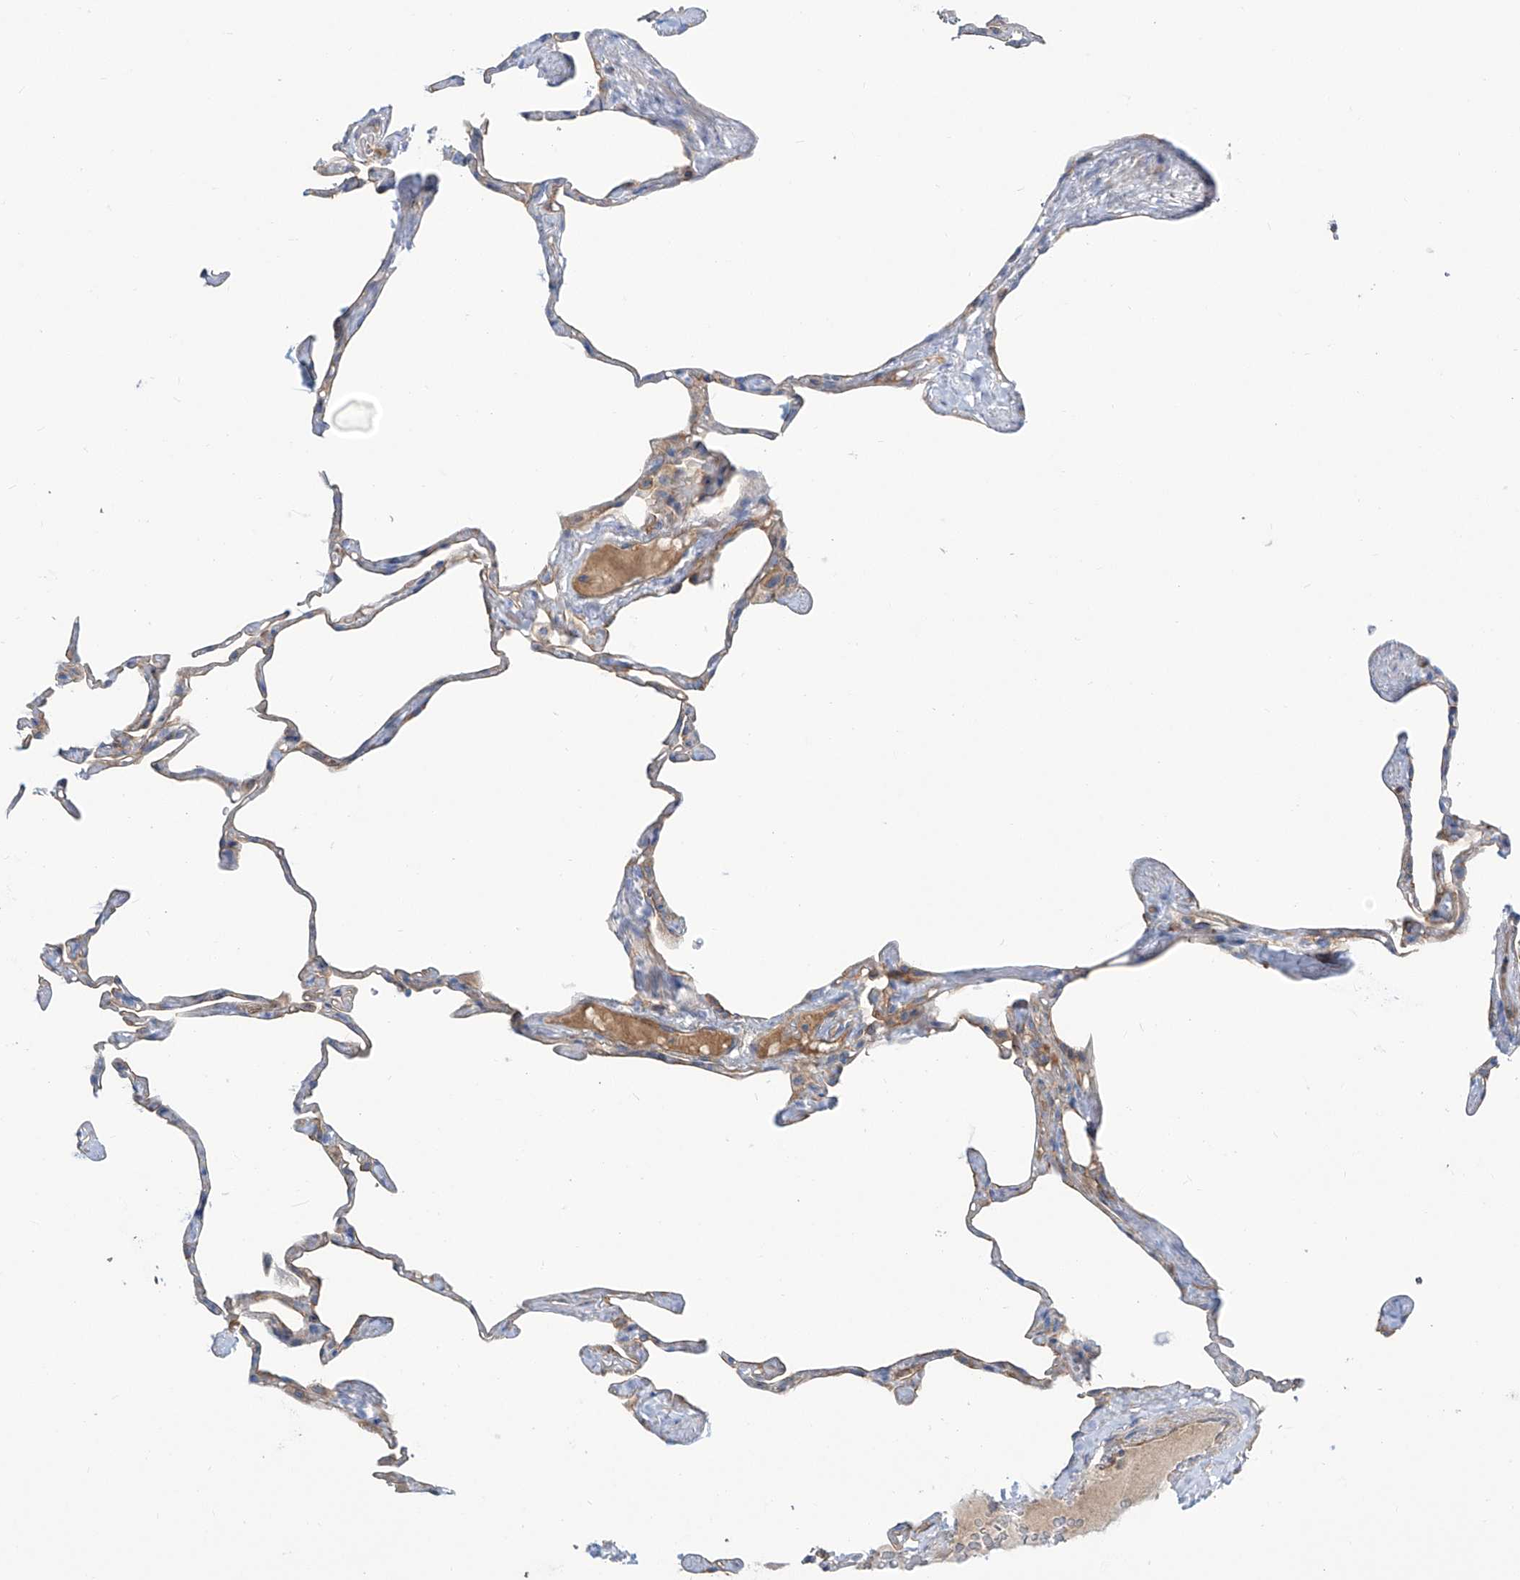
{"staining": {"intensity": "weak", "quantity": "<25%", "location": "cytoplasmic/membranous"}, "tissue": "lung", "cell_type": "Alveolar cells", "image_type": "normal", "snomed": [{"axis": "morphology", "description": "Normal tissue, NOS"}, {"axis": "topography", "description": "Lung"}], "caption": "Immunohistochemical staining of unremarkable lung exhibits no significant expression in alveolar cells. (Brightfield microscopy of DAB (3,3'-diaminobenzidine) IHC at high magnification).", "gene": "TMEM209", "patient": {"sex": "male", "age": 65}}